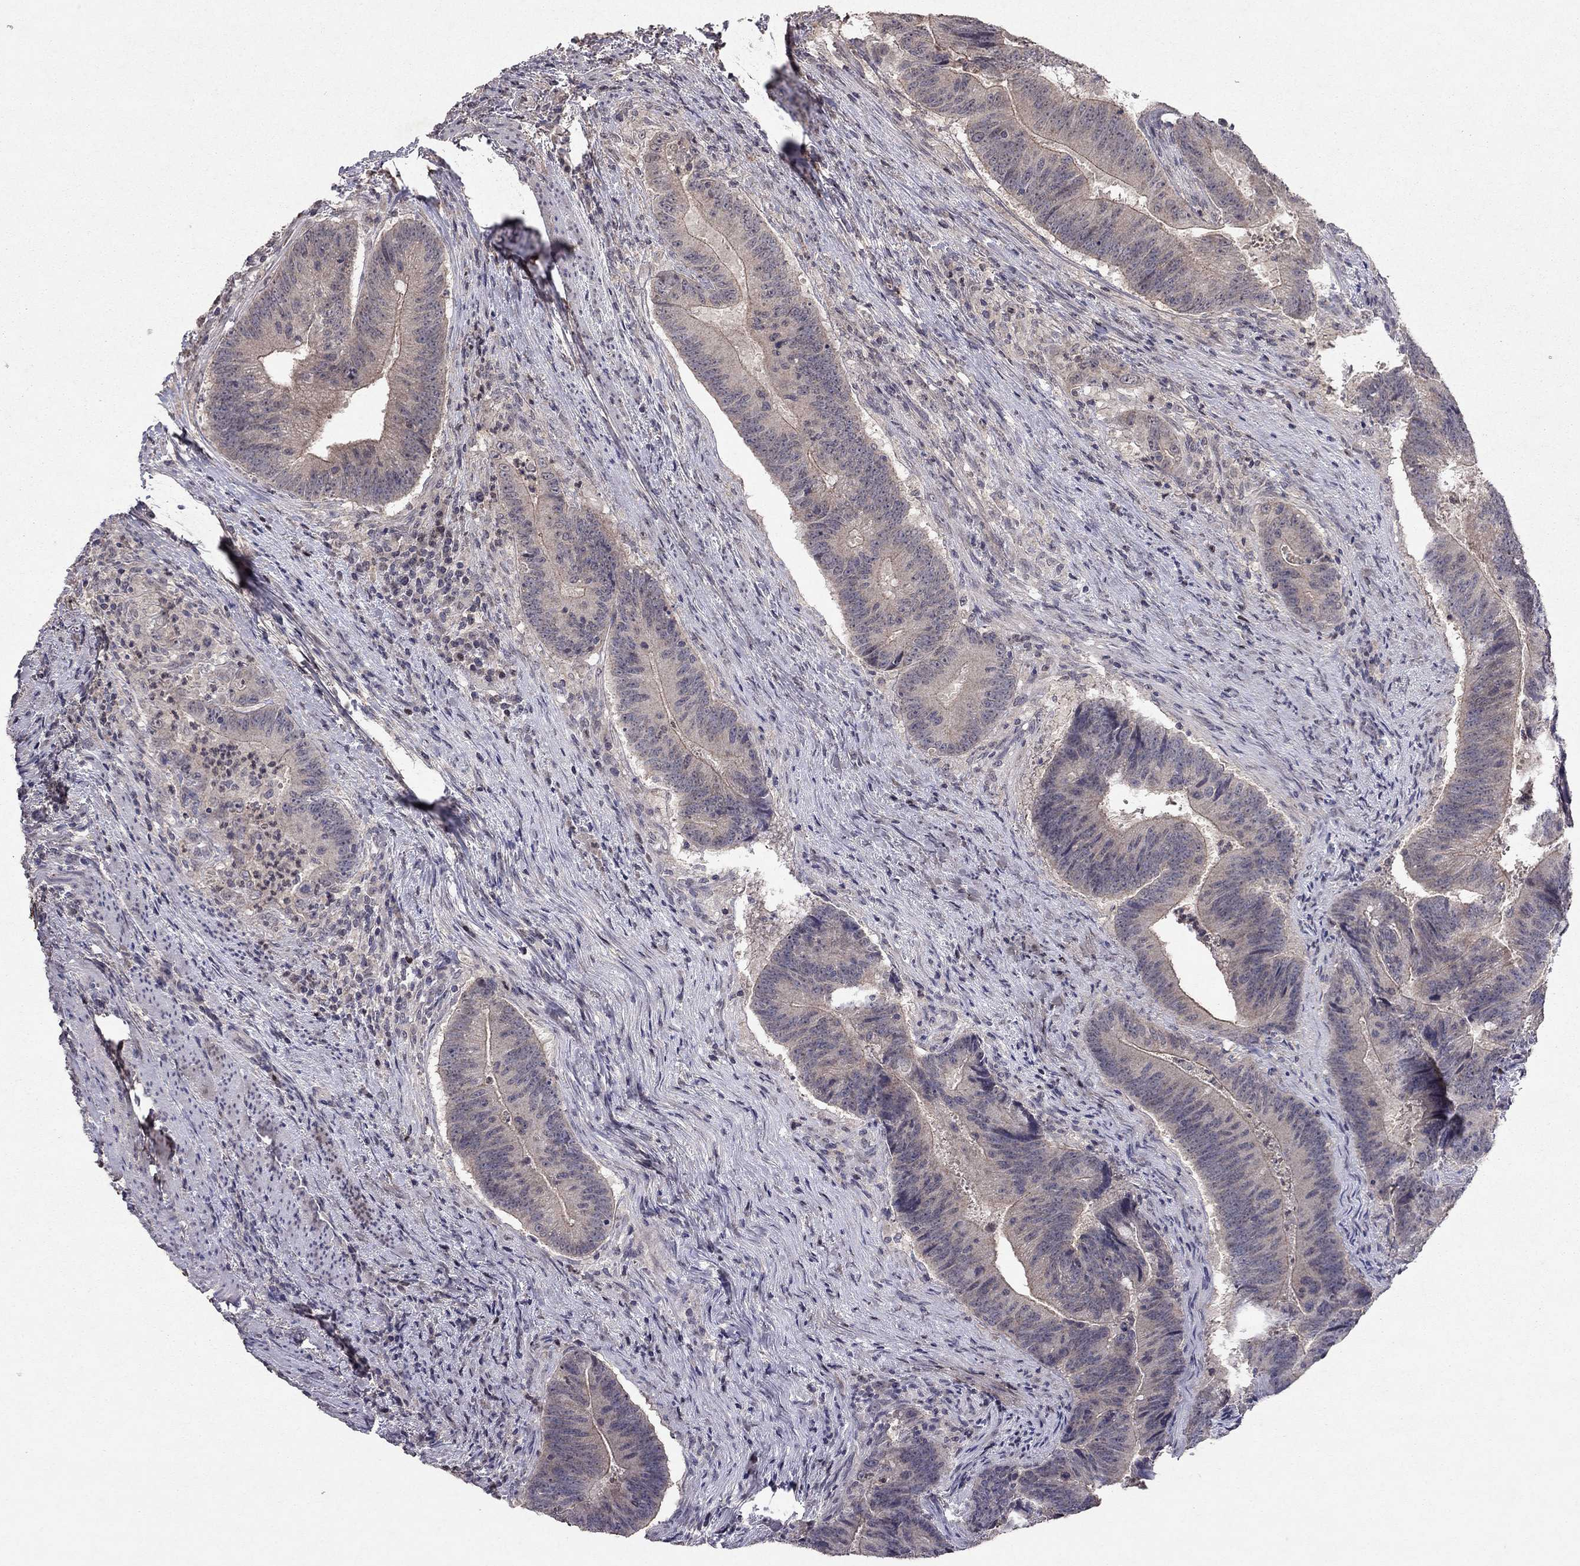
{"staining": {"intensity": "weak", "quantity": "<25%", "location": "cytoplasmic/membranous"}, "tissue": "colorectal cancer", "cell_type": "Tumor cells", "image_type": "cancer", "snomed": [{"axis": "morphology", "description": "Adenocarcinoma, NOS"}, {"axis": "topography", "description": "Colon"}], "caption": "Immunohistochemistry (IHC) photomicrograph of human colorectal cancer (adenocarcinoma) stained for a protein (brown), which shows no staining in tumor cells.", "gene": "ESR2", "patient": {"sex": "female", "age": 87}}